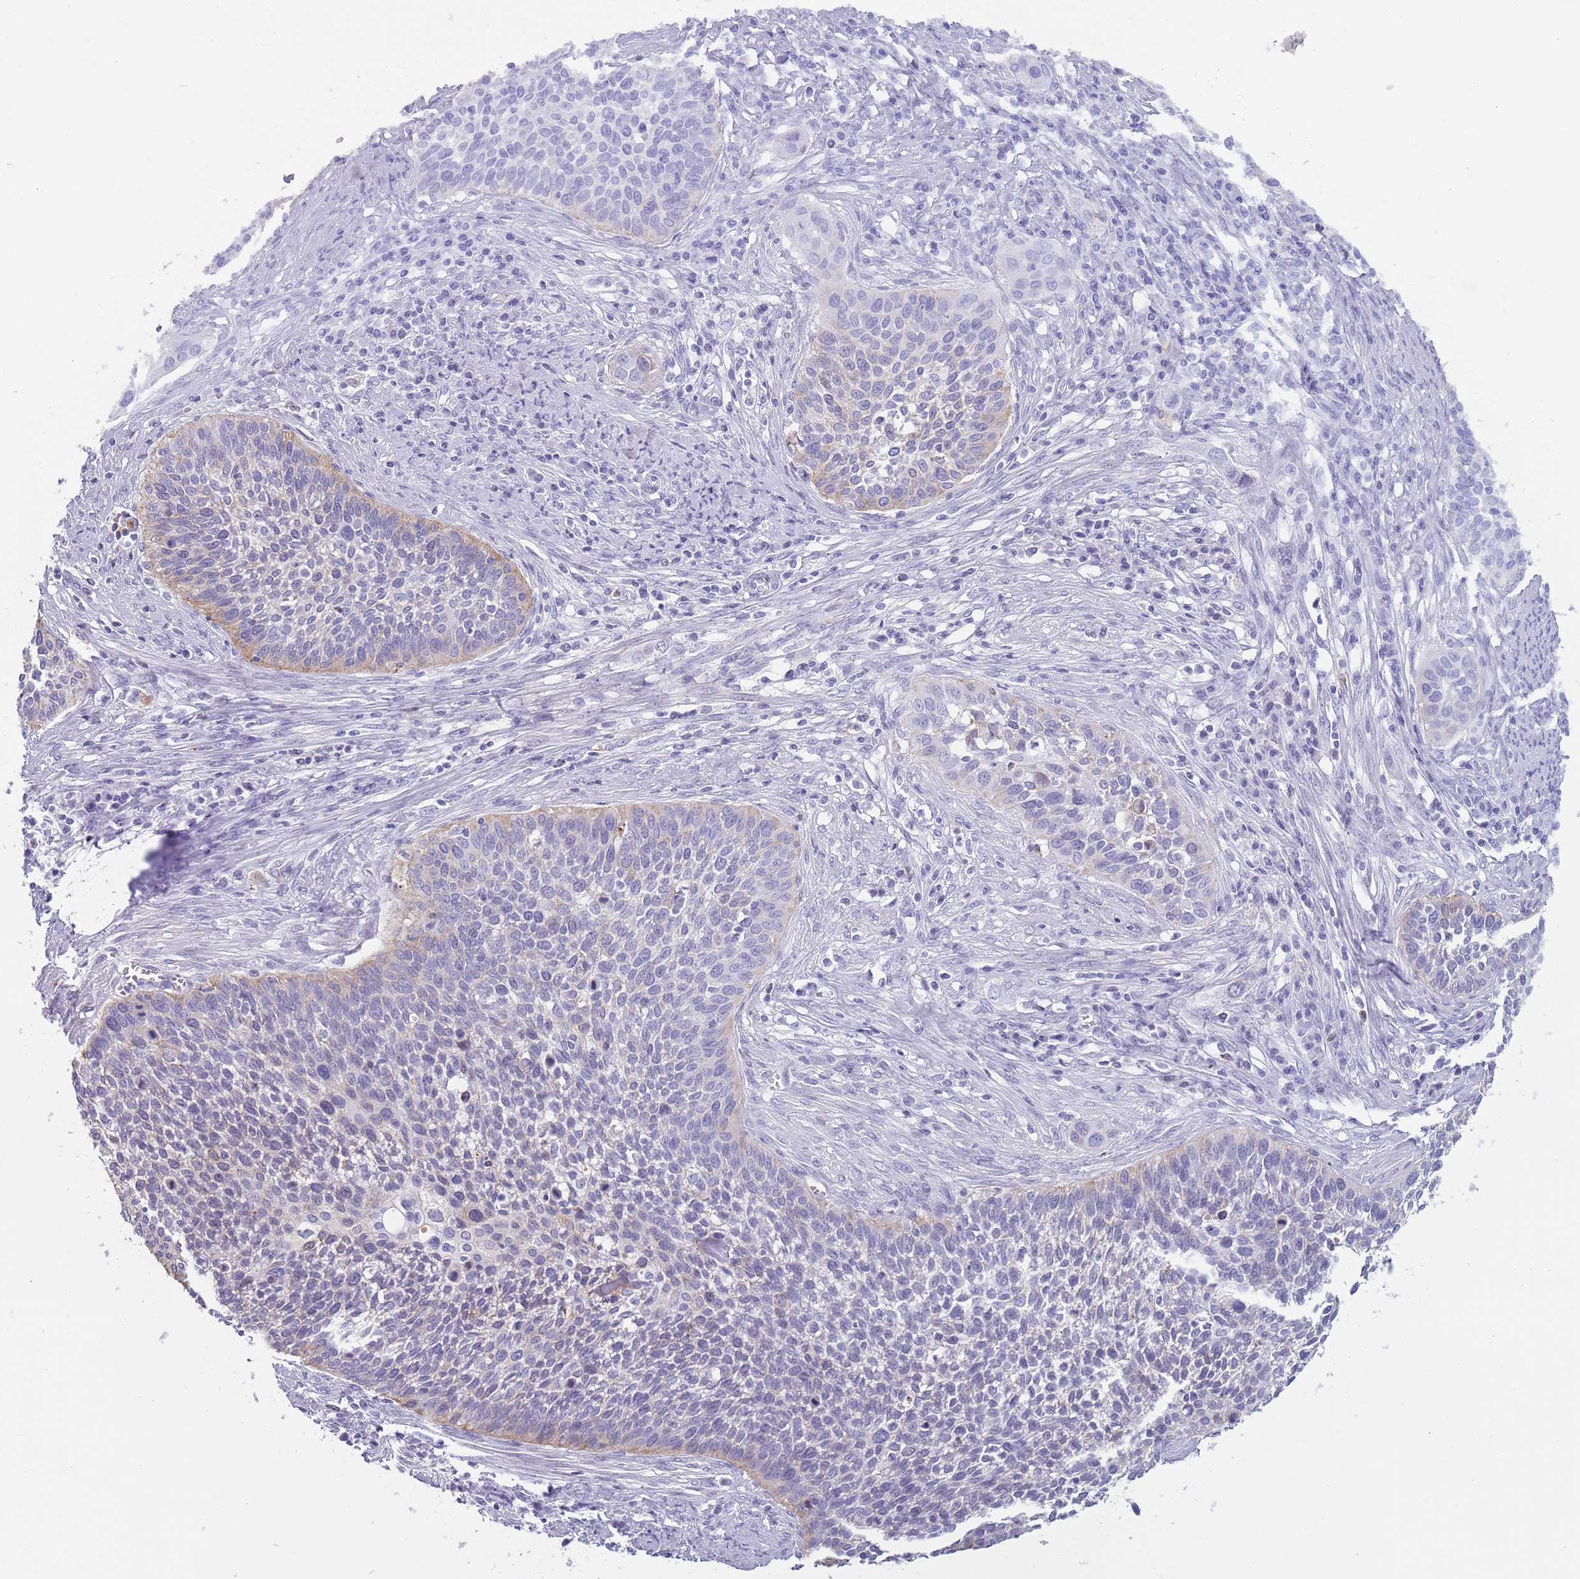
{"staining": {"intensity": "weak", "quantity": "<25%", "location": "cytoplasmic/membranous"}, "tissue": "cervical cancer", "cell_type": "Tumor cells", "image_type": "cancer", "snomed": [{"axis": "morphology", "description": "Squamous cell carcinoma, NOS"}, {"axis": "topography", "description": "Cervix"}], "caption": "Histopathology image shows no protein positivity in tumor cells of cervical cancer (squamous cell carcinoma) tissue. (DAB immunohistochemistry (IHC) visualized using brightfield microscopy, high magnification).", "gene": "HDAC8", "patient": {"sex": "female", "age": 34}}